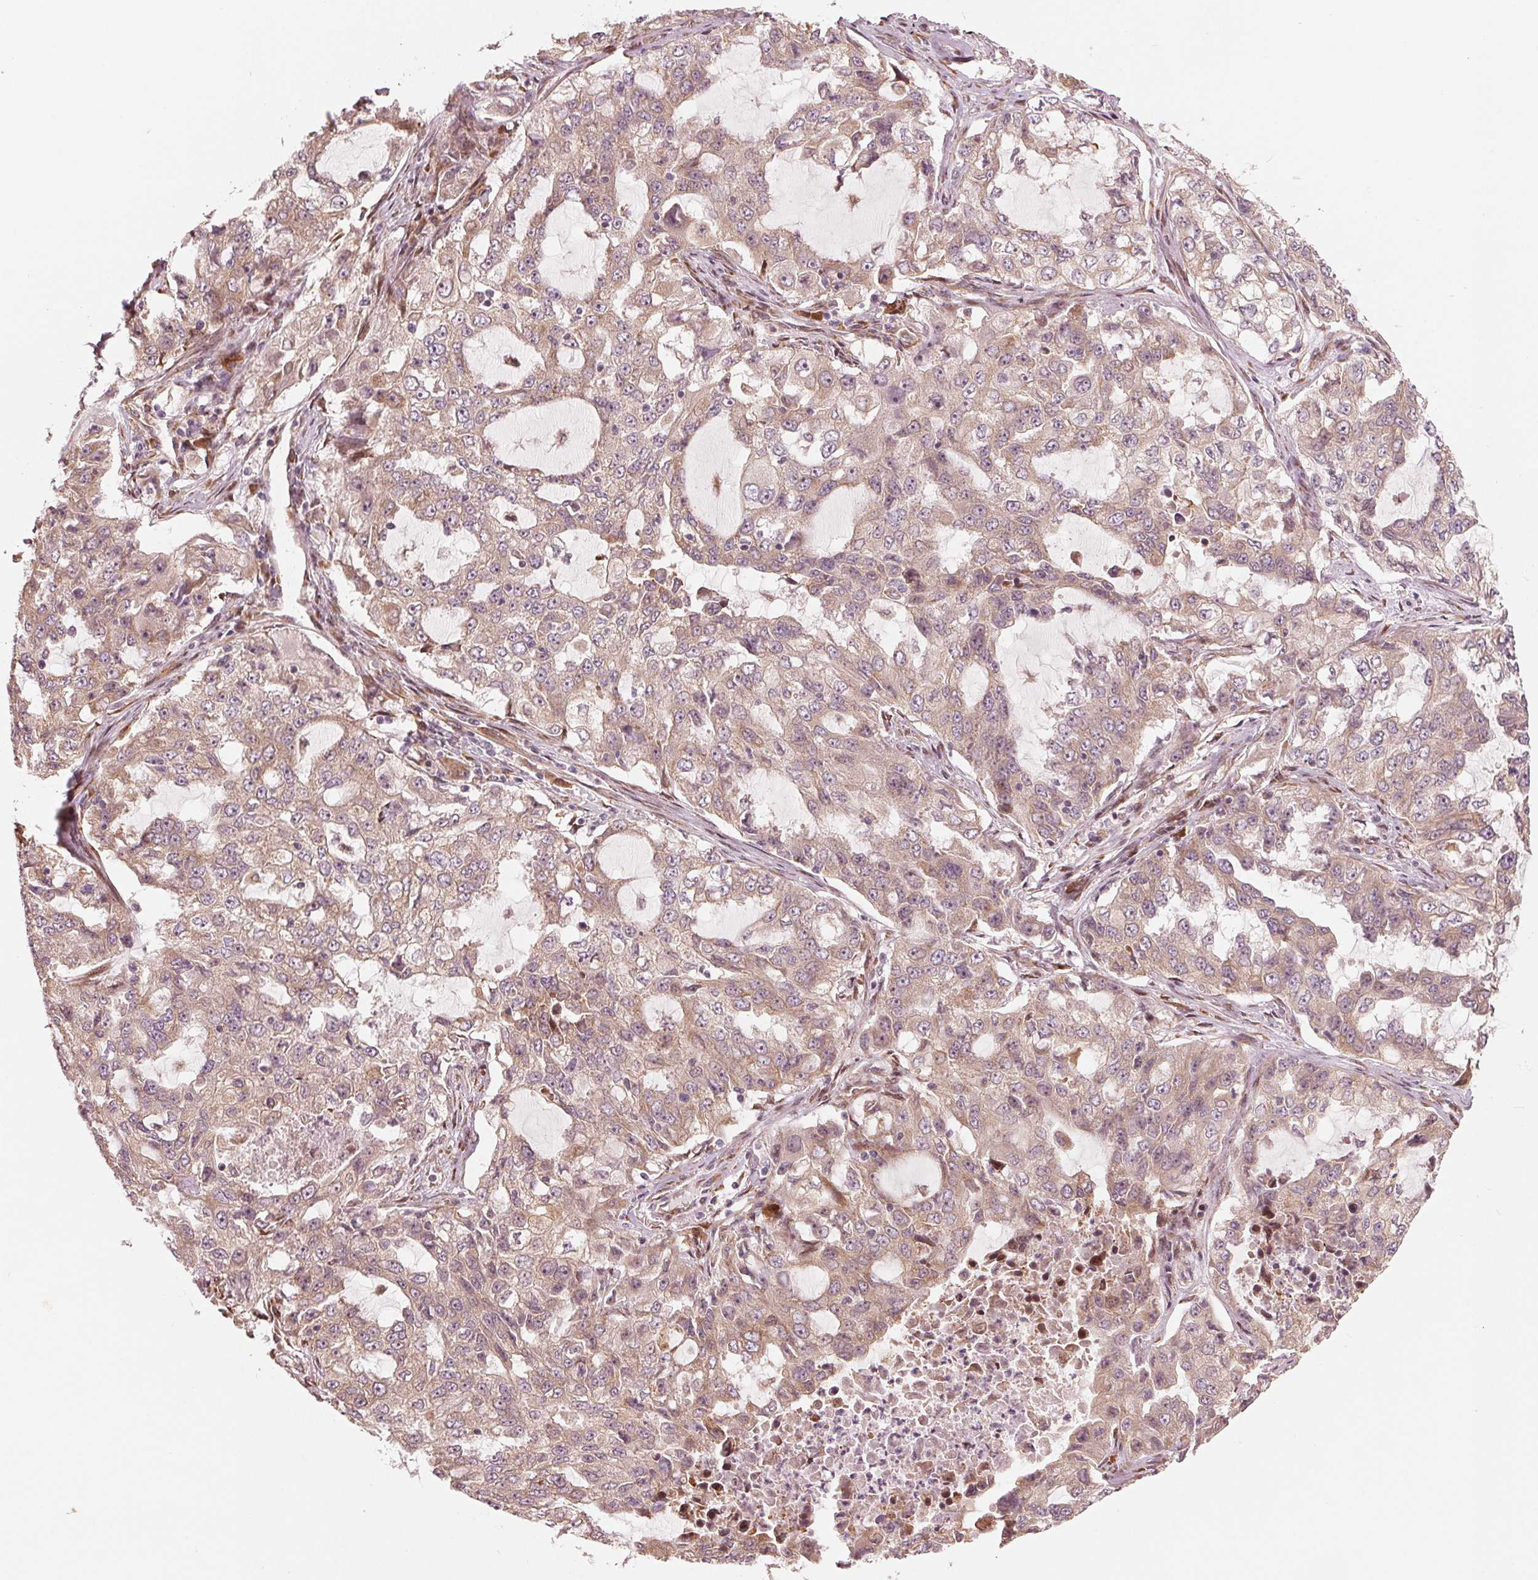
{"staining": {"intensity": "weak", "quantity": ">75%", "location": "cytoplasmic/membranous"}, "tissue": "lung cancer", "cell_type": "Tumor cells", "image_type": "cancer", "snomed": [{"axis": "morphology", "description": "Adenocarcinoma, NOS"}, {"axis": "topography", "description": "Lung"}], "caption": "Adenocarcinoma (lung) stained with IHC displays weak cytoplasmic/membranous positivity in approximately >75% of tumor cells.", "gene": "CMIP", "patient": {"sex": "female", "age": 61}}